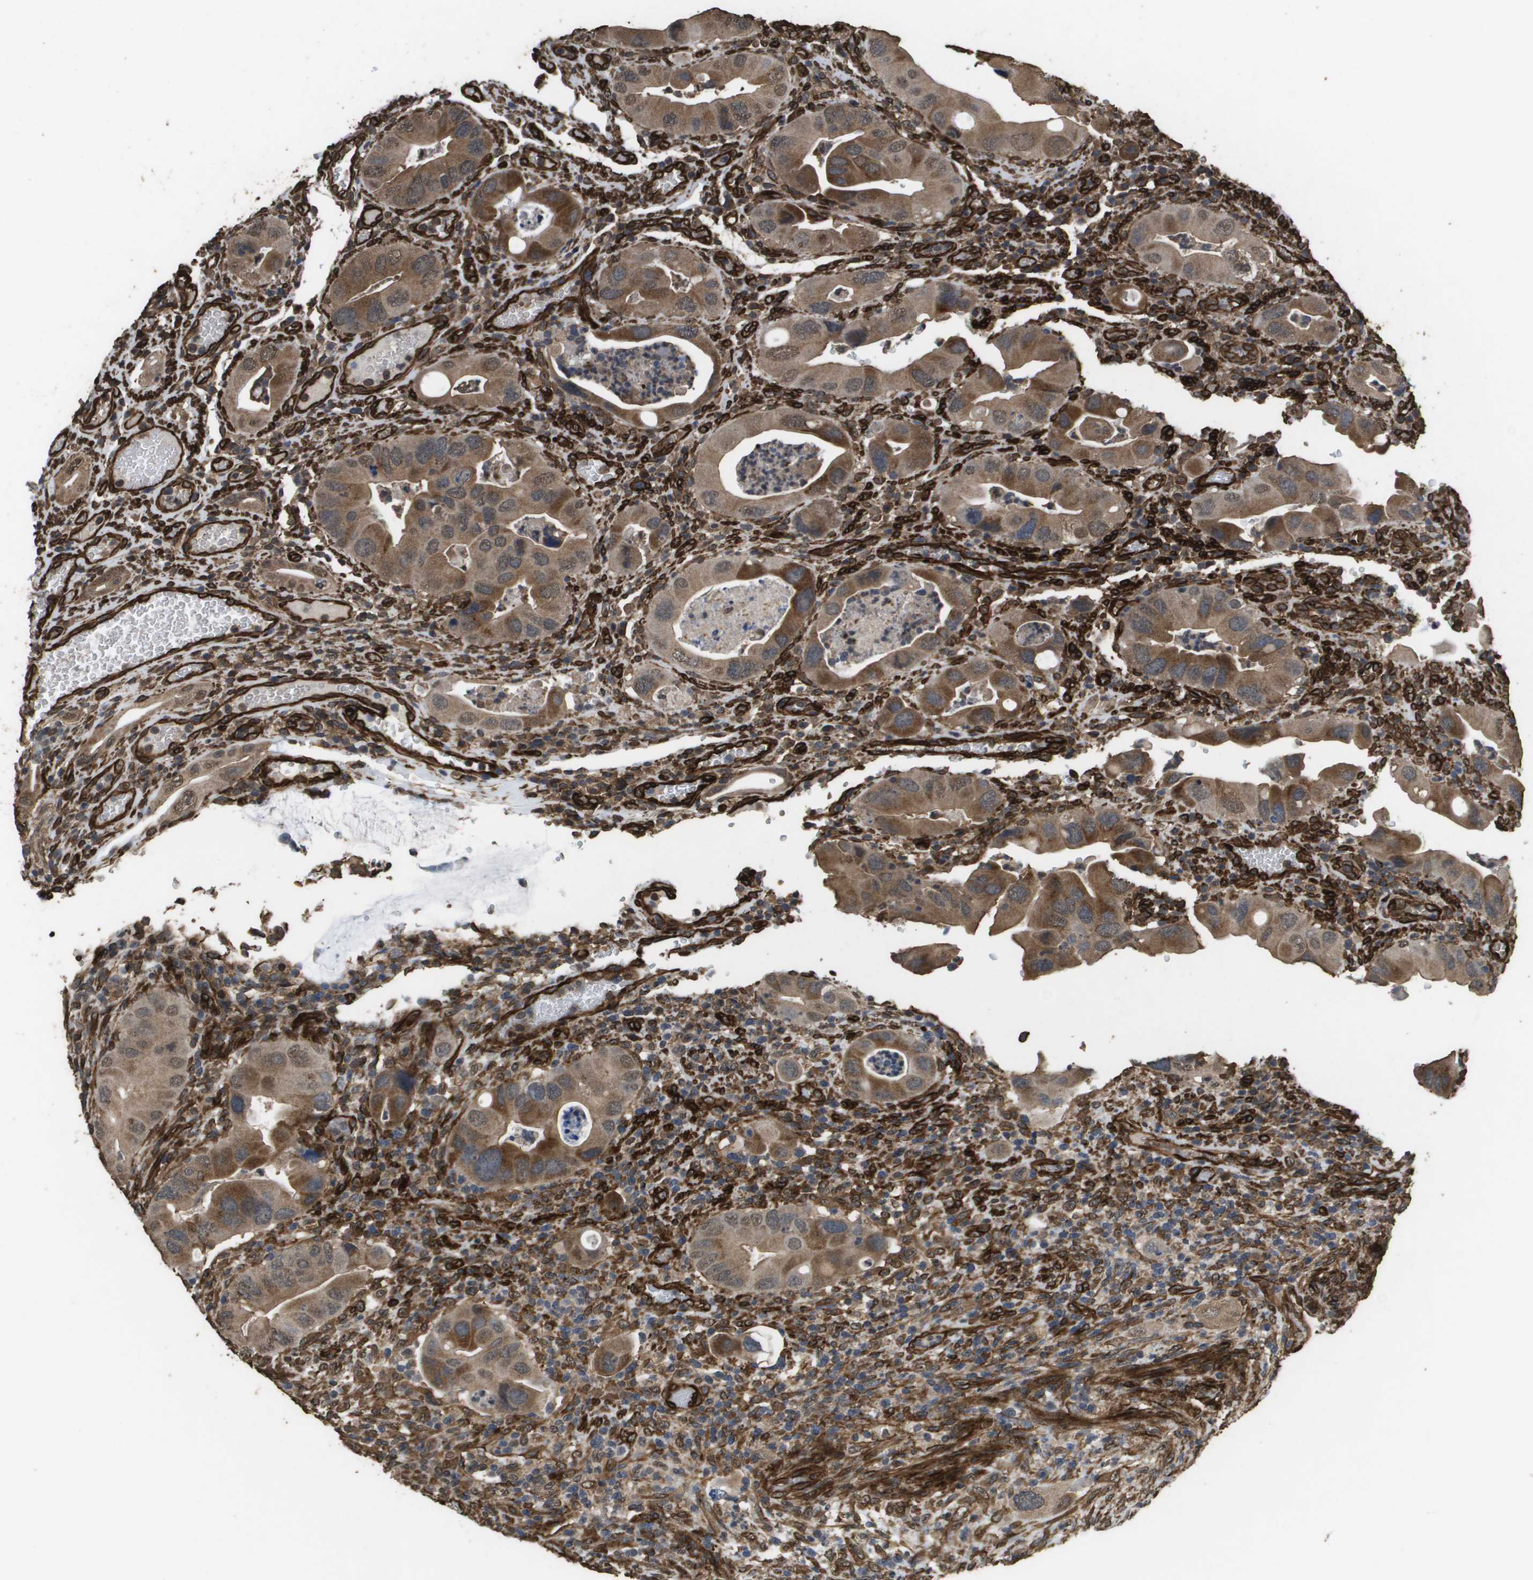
{"staining": {"intensity": "moderate", "quantity": ">75%", "location": "cytoplasmic/membranous,nuclear"}, "tissue": "colorectal cancer", "cell_type": "Tumor cells", "image_type": "cancer", "snomed": [{"axis": "morphology", "description": "Adenocarcinoma, NOS"}, {"axis": "topography", "description": "Rectum"}], "caption": "An IHC image of neoplastic tissue is shown. Protein staining in brown highlights moderate cytoplasmic/membranous and nuclear positivity in colorectal cancer within tumor cells. Nuclei are stained in blue.", "gene": "AAMP", "patient": {"sex": "female", "age": 57}}